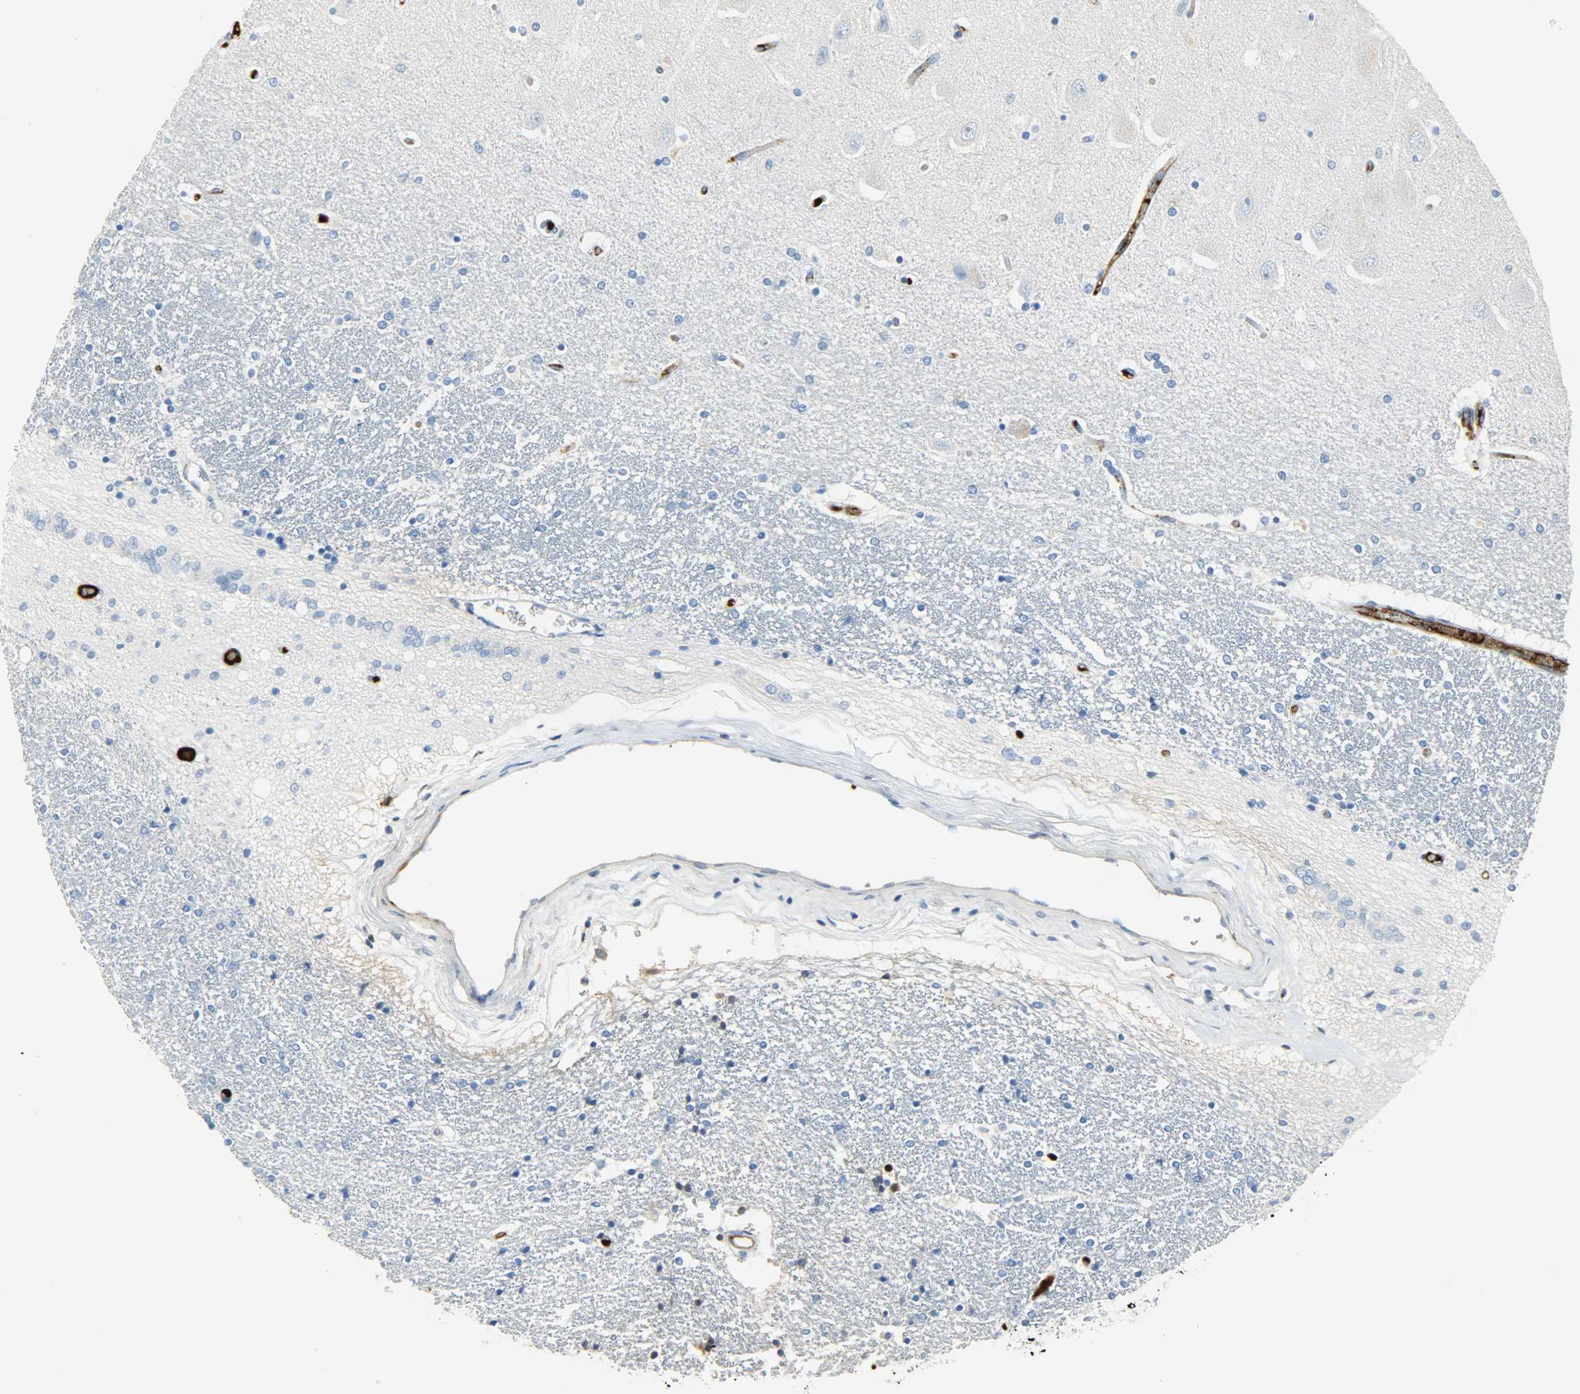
{"staining": {"intensity": "negative", "quantity": "none", "location": "none"}, "tissue": "hippocampus", "cell_type": "Glial cells", "image_type": "normal", "snomed": [{"axis": "morphology", "description": "Normal tissue, NOS"}, {"axis": "topography", "description": "Hippocampus"}], "caption": "This image is of unremarkable hippocampus stained with IHC to label a protein in brown with the nuclei are counter-stained blue. There is no expression in glial cells.", "gene": "CRP", "patient": {"sex": "female", "age": 54}}